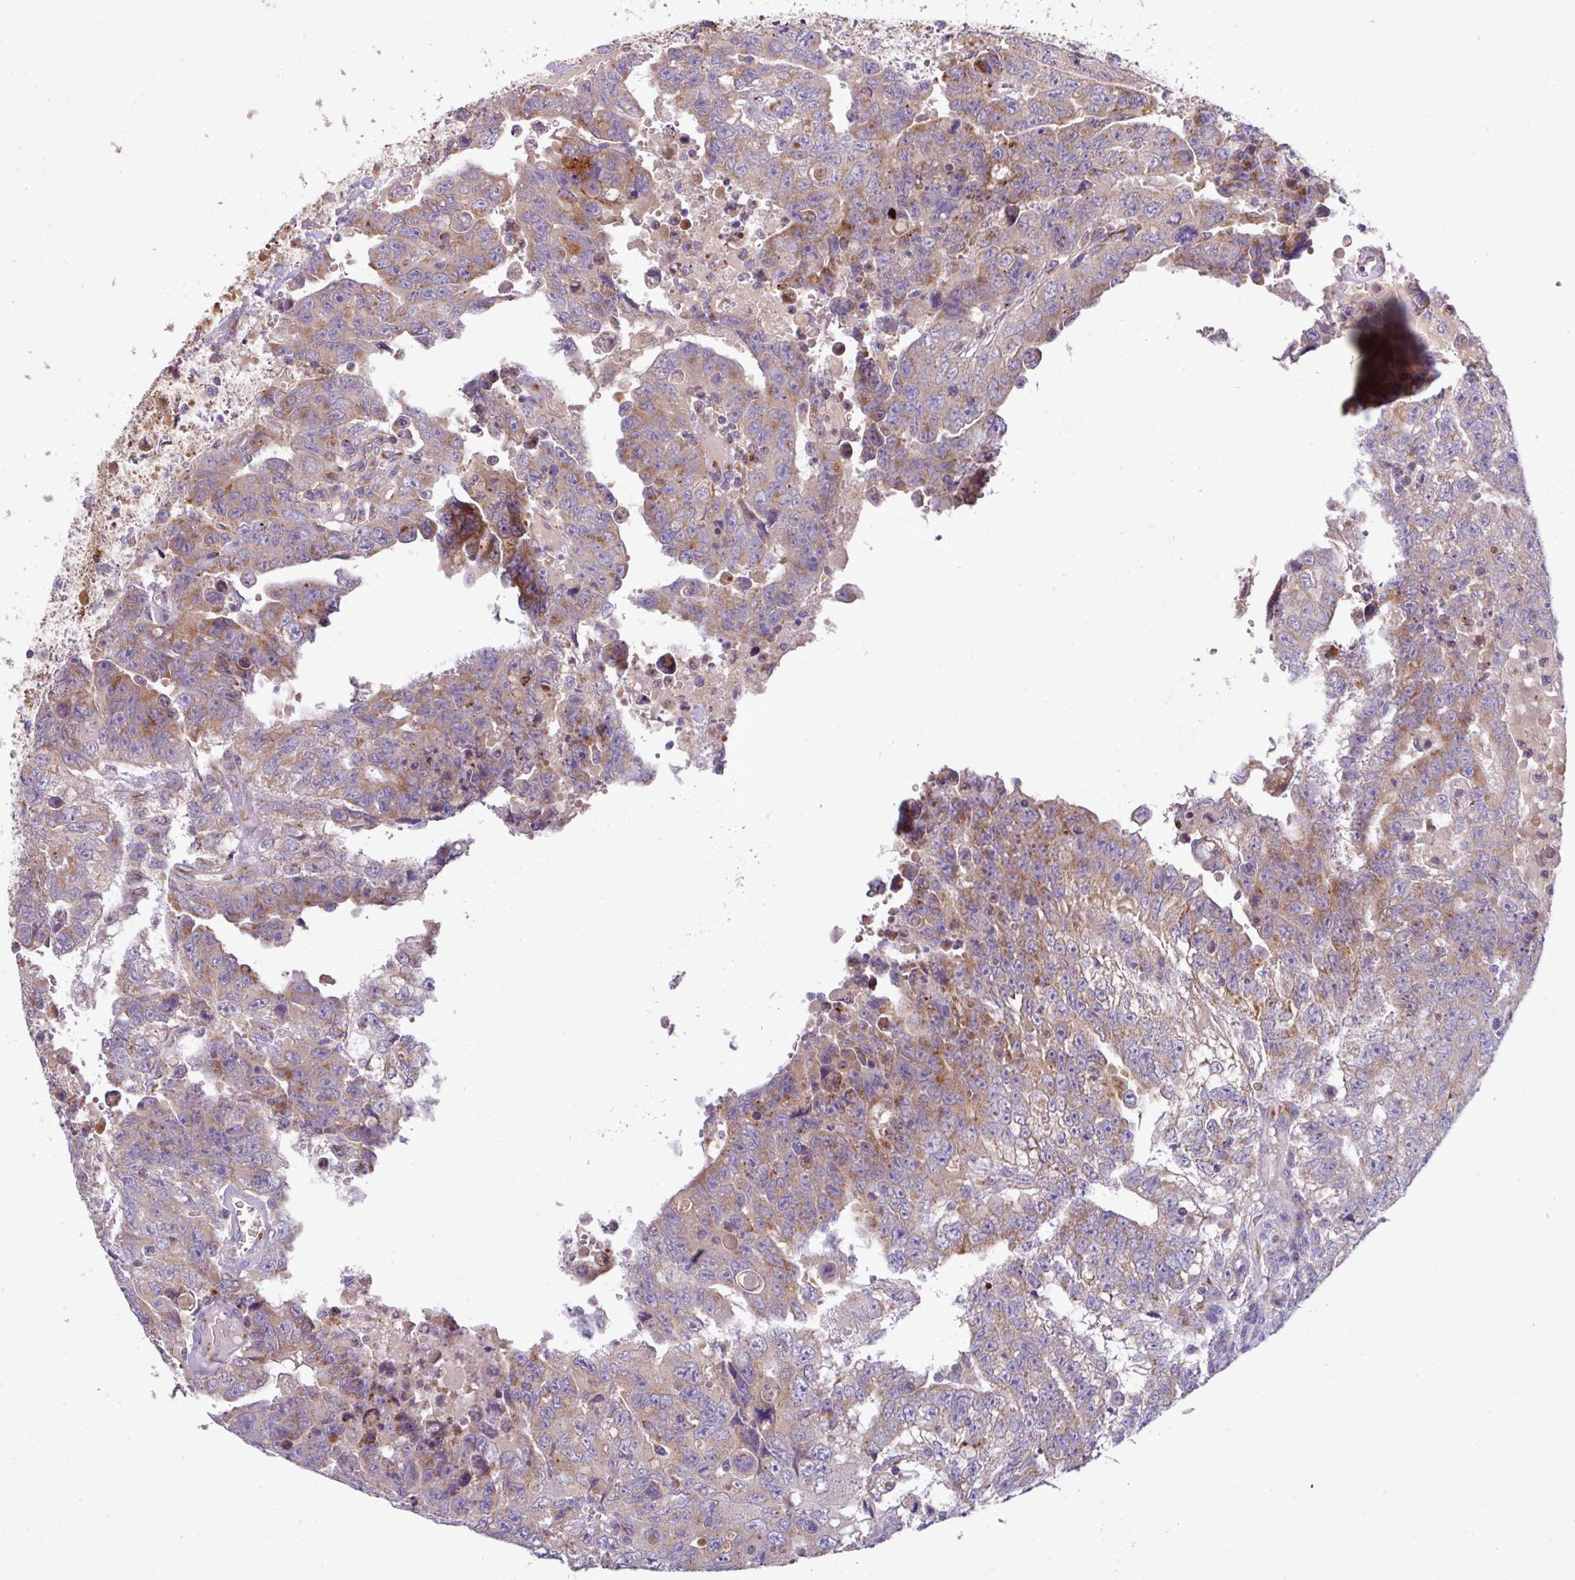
{"staining": {"intensity": "moderate", "quantity": "25%-75%", "location": "cytoplasmic/membranous"}, "tissue": "testis cancer", "cell_type": "Tumor cells", "image_type": "cancer", "snomed": [{"axis": "morphology", "description": "Carcinoma, Embryonal, NOS"}, {"axis": "topography", "description": "Testis"}], "caption": "High-power microscopy captured an immunohistochemistry (IHC) histopathology image of embryonal carcinoma (testis), revealing moderate cytoplasmic/membranous positivity in about 25%-75% of tumor cells.", "gene": "VTI1A", "patient": {"sex": "male", "age": 24}}